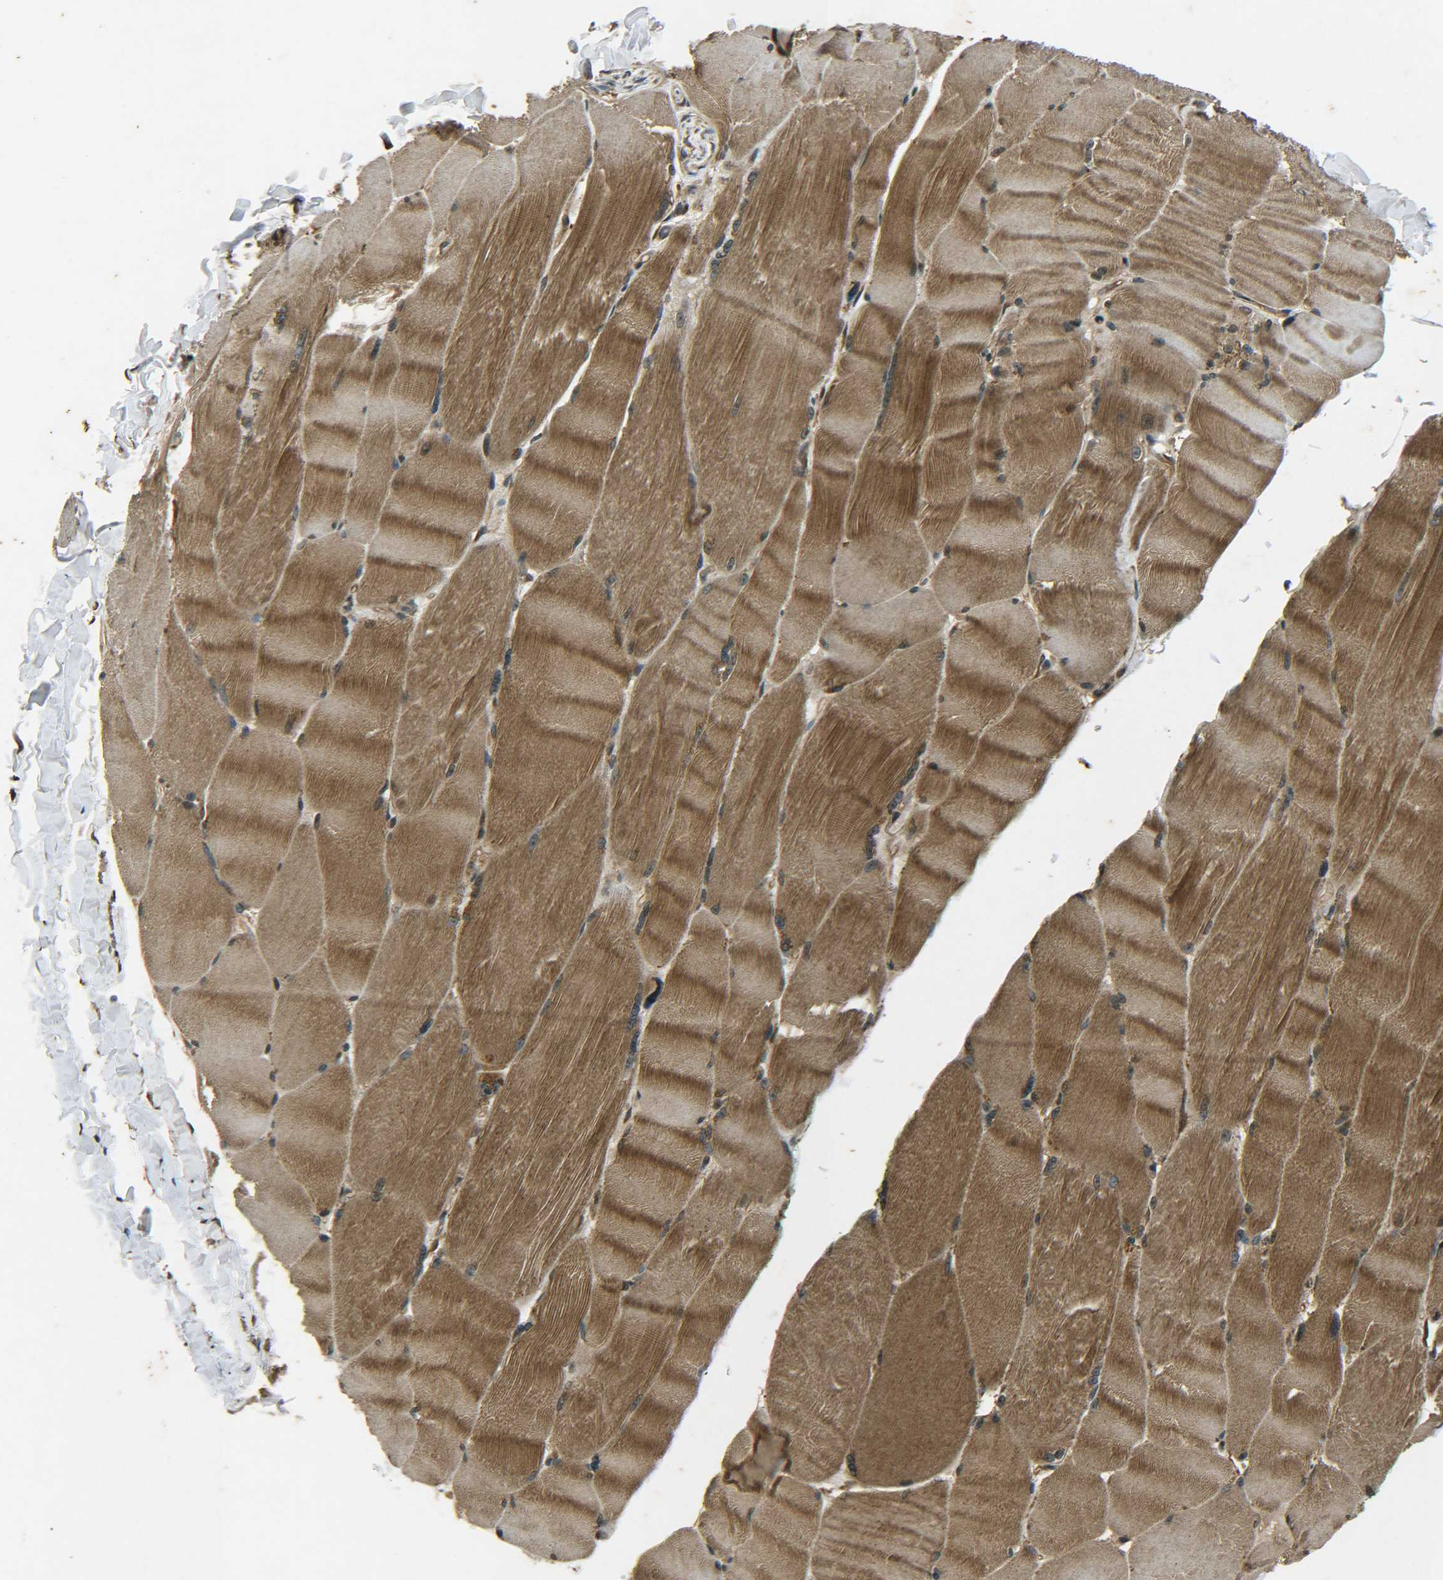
{"staining": {"intensity": "moderate", "quantity": ">75%", "location": "cytoplasmic/membranous"}, "tissue": "skeletal muscle", "cell_type": "Myocytes", "image_type": "normal", "snomed": [{"axis": "morphology", "description": "Normal tissue, NOS"}, {"axis": "topography", "description": "Skin"}, {"axis": "topography", "description": "Skeletal muscle"}], "caption": "Normal skeletal muscle exhibits moderate cytoplasmic/membranous positivity in approximately >75% of myocytes, visualized by immunohistochemistry.", "gene": "PLK2", "patient": {"sex": "male", "age": 83}}